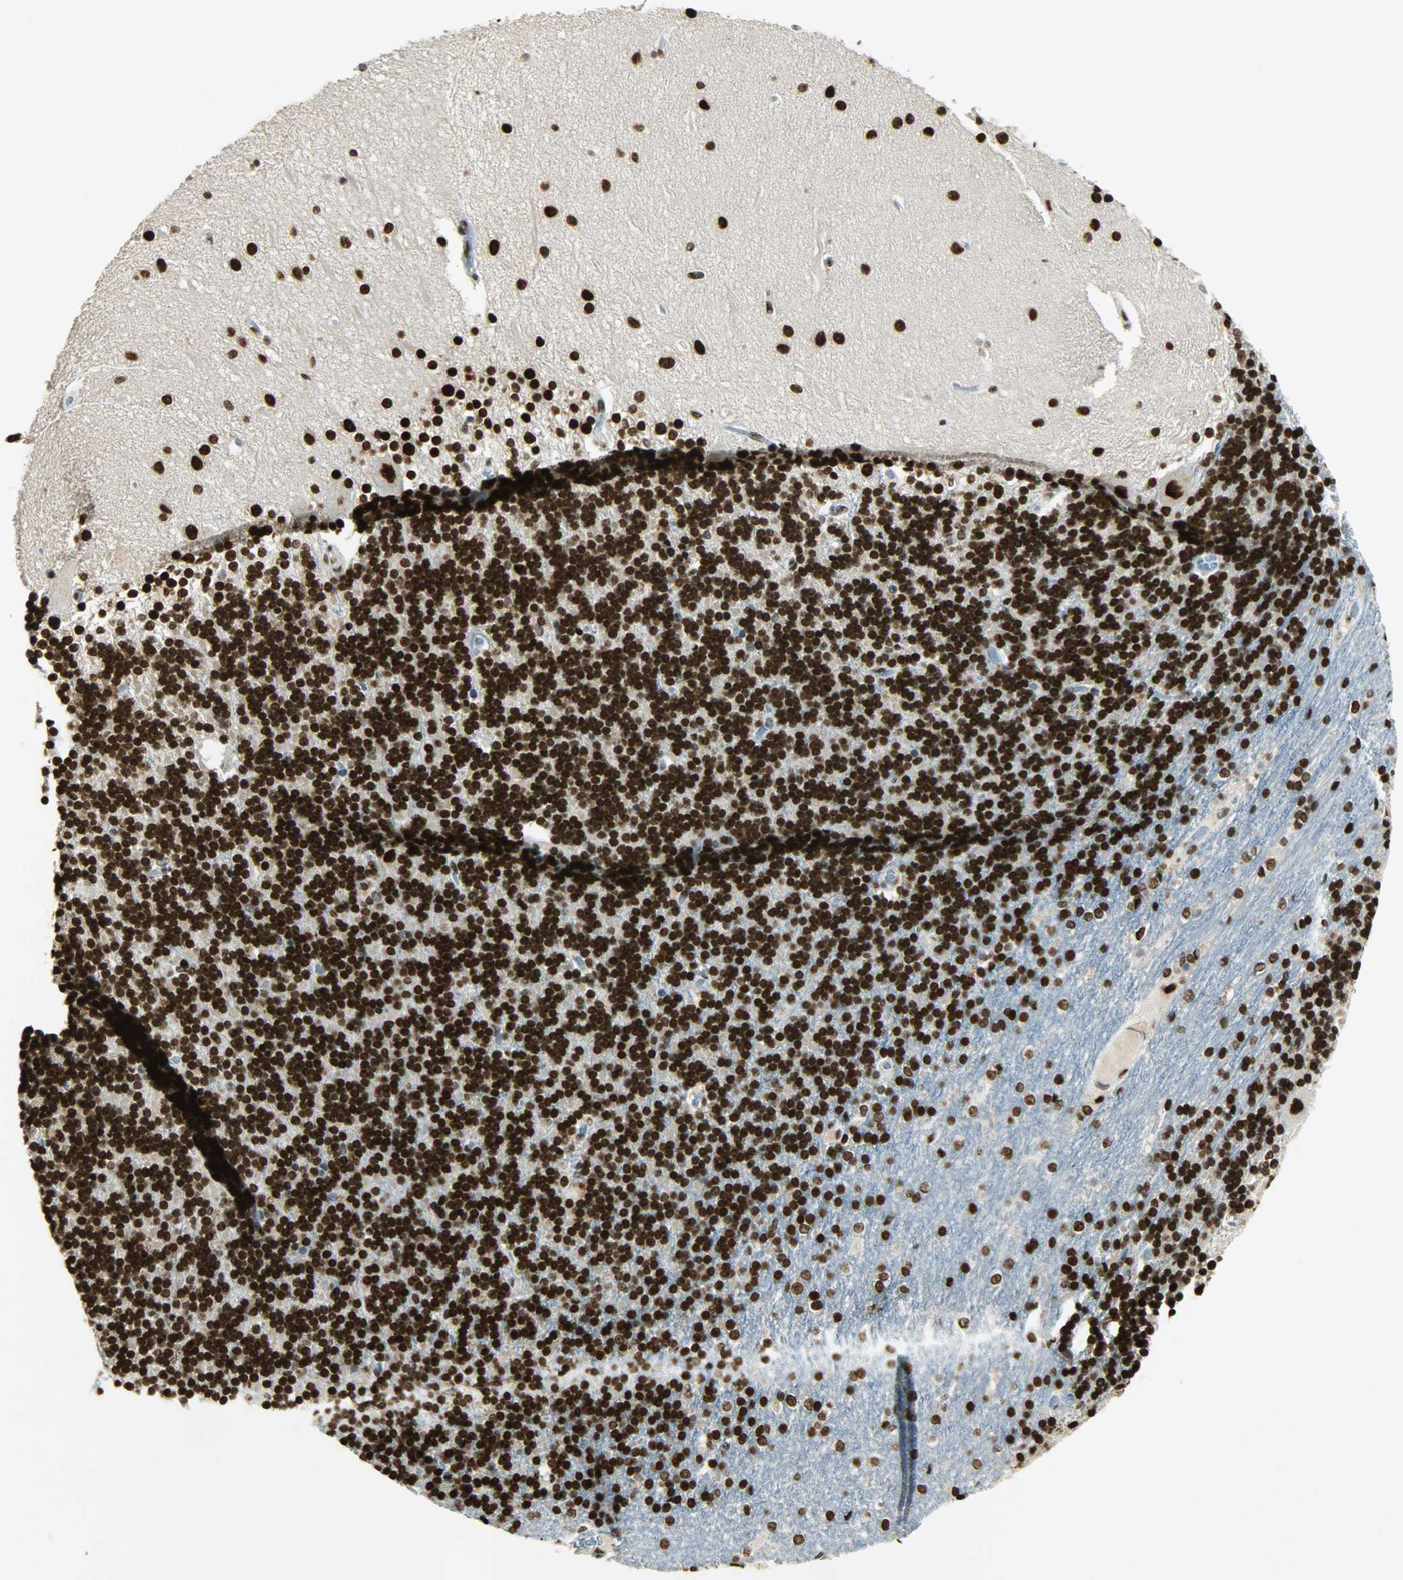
{"staining": {"intensity": "strong", "quantity": ">75%", "location": "nuclear"}, "tissue": "cerebellum", "cell_type": "Cells in granular layer", "image_type": "normal", "snomed": [{"axis": "morphology", "description": "Normal tissue, NOS"}, {"axis": "topography", "description": "Cerebellum"}], "caption": "Protein expression analysis of benign human cerebellum reveals strong nuclear positivity in approximately >75% of cells in granular layer. Nuclei are stained in blue.", "gene": "MYEF2", "patient": {"sex": "female", "age": 54}}